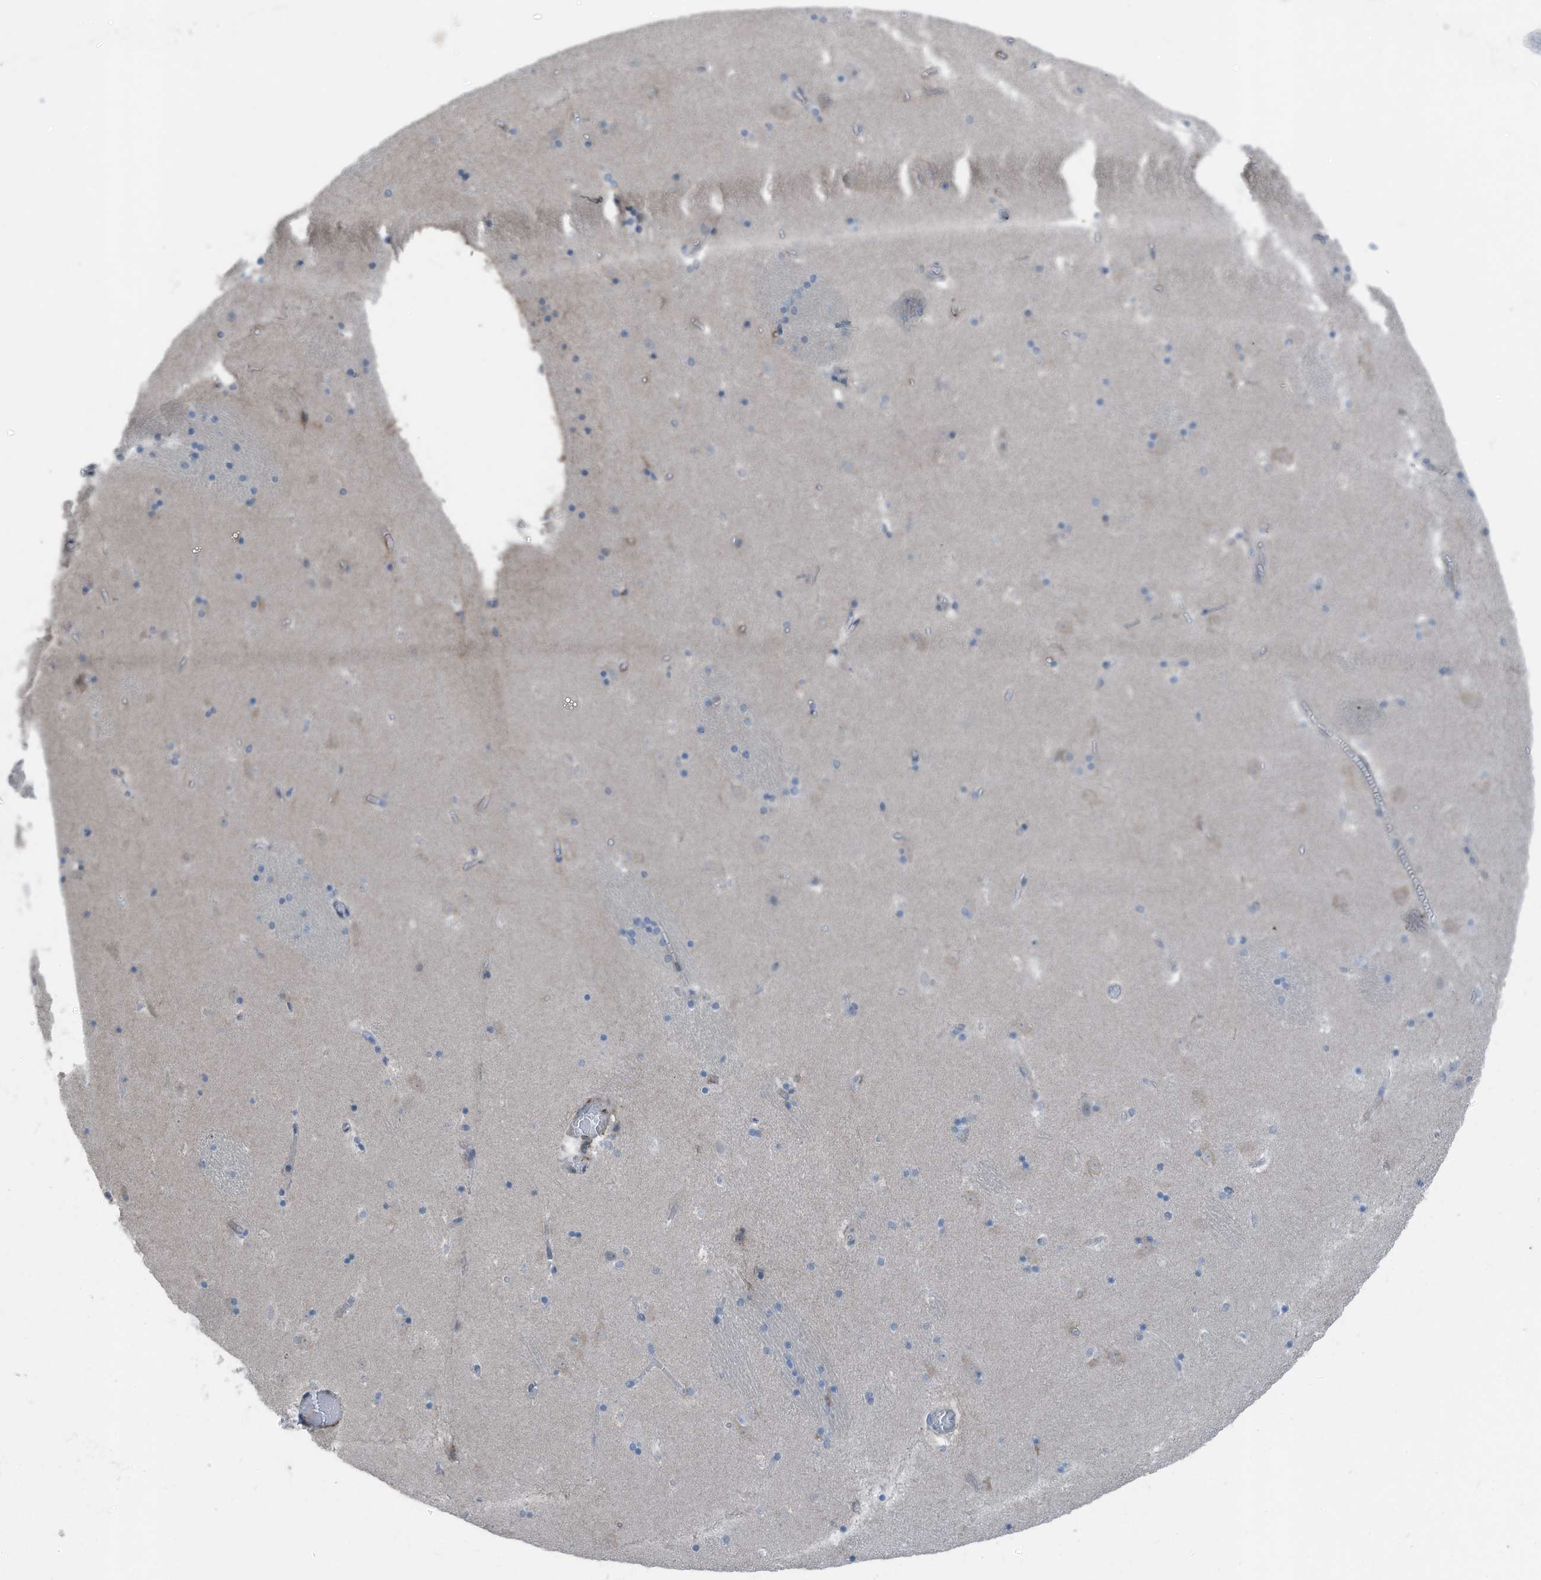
{"staining": {"intensity": "negative", "quantity": "none", "location": "none"}, "tissue": "caudate", "cell_type": "Glial cells", "image_type": "normal", "snomed": [{"axis": "morphology", "description": "Normal tissue, NOS"}, {"axis": "topography", "description": "Lateral ventricle wall"}], "caption": "IHC micrograph of normal caudate: human caudate stained with DAB (3,3'-diaminobenzidine) reveals no significant protein positivity in glial cells. The staining was performed using DAB (3,3'-diaminobenzidine) to visualize the protein expression in brown, while the nuclei were stained in blue with hematoxylin (Magnification: 20x).", "gene": "ARHGEF33", "patient": {"sex": "male", "age": 45}}